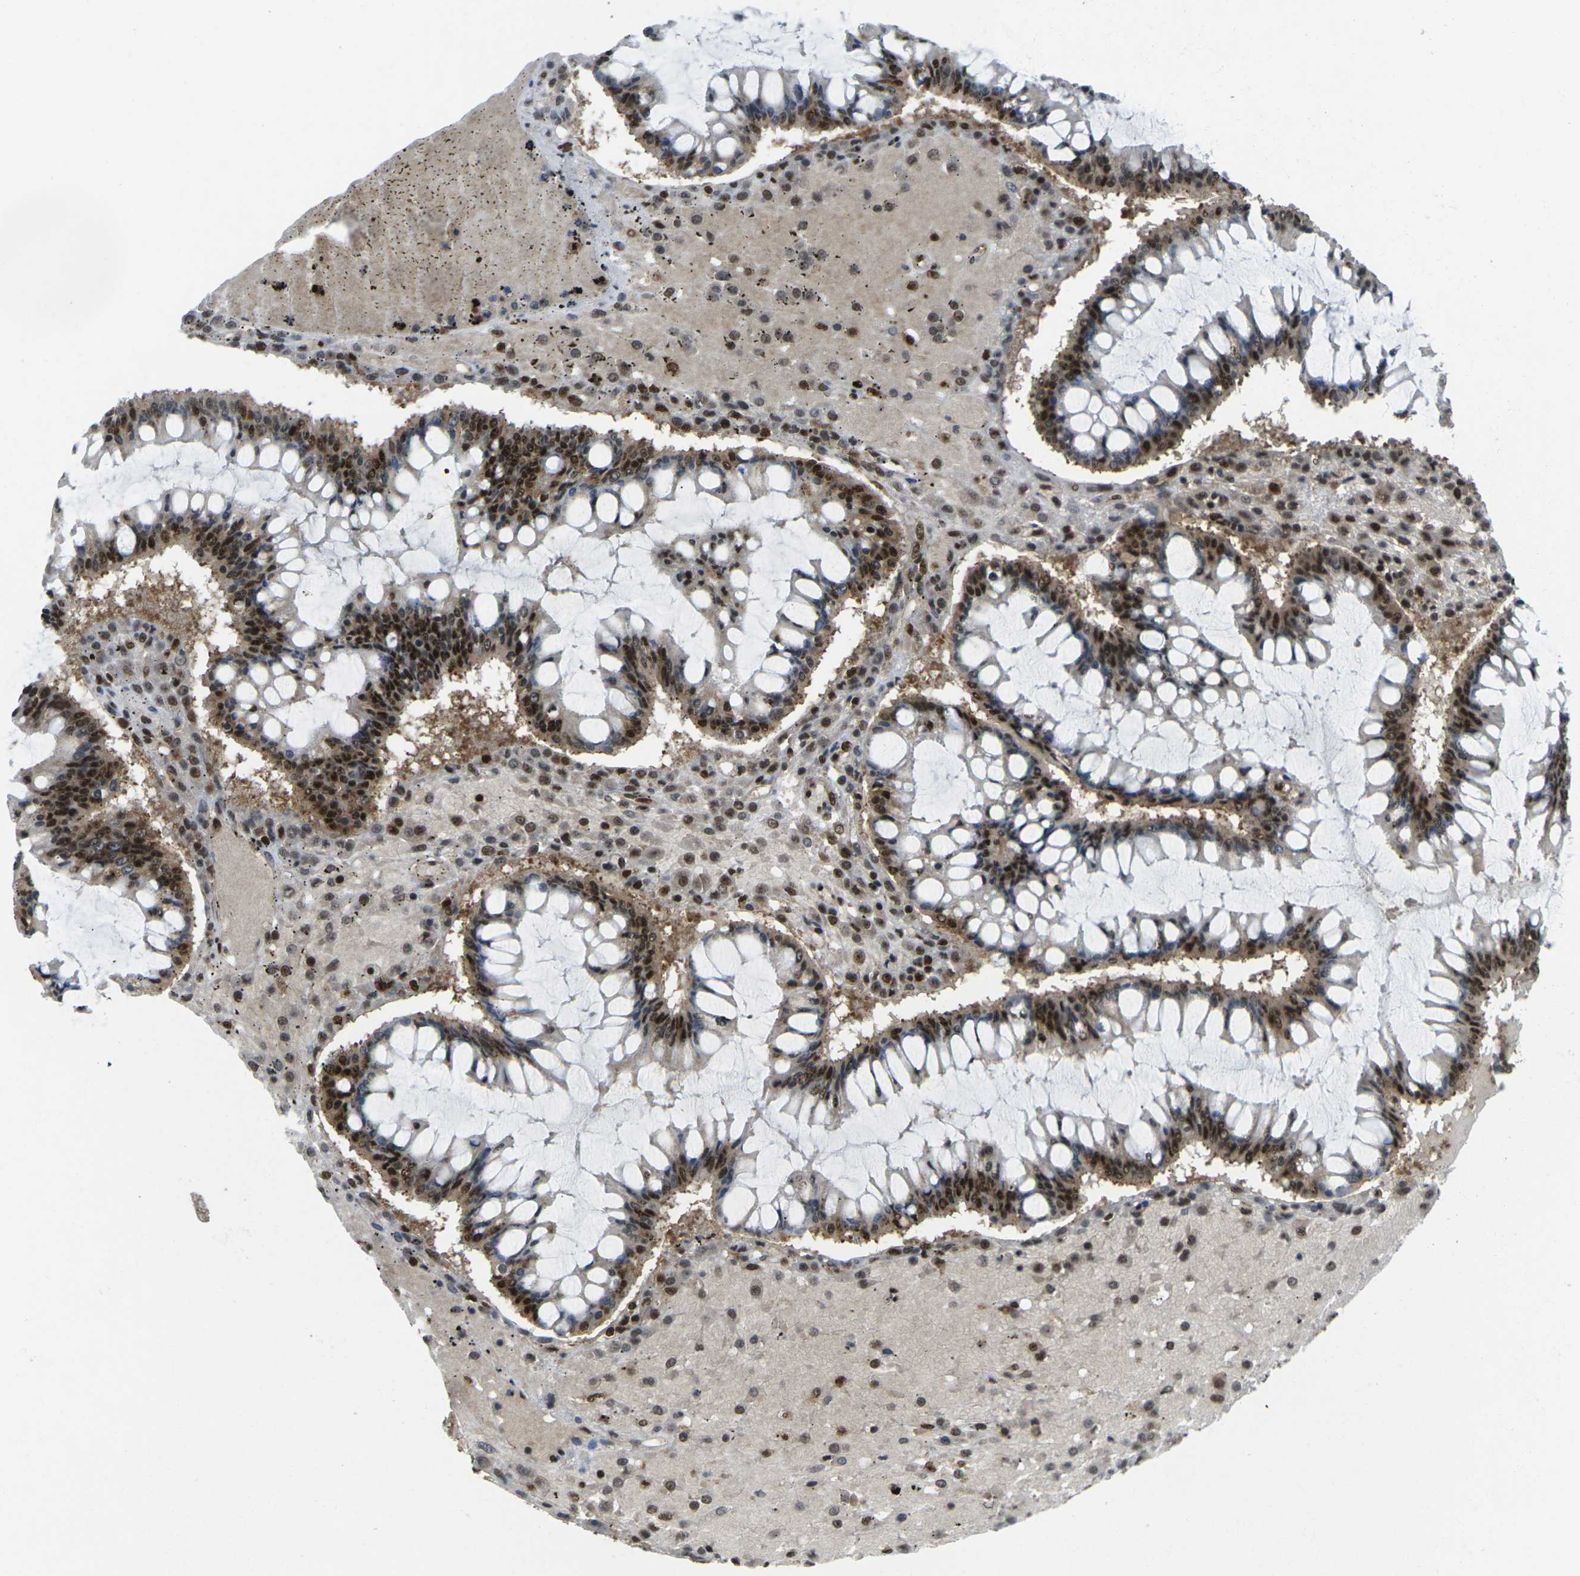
{"staining": {"intensity": "strong", "quantity": ">75%", "location": "cytoplasmic/membranous,nuclear"}, "tissue": "ovarian cancer", "cell_type": "Tumor cells", "image_type": "cancer", "snomed": [{"axis": "morphology", "description": "Cystadenocarcinoma, mucinous, NOS"}, {"axis": "topography", "description": "Ovary"}], "caption": "This histopathology image exhibits mucinous cystadenocarcinoma (ovarian) stained with IHC to label a protein in brown. The cytoplasmic/membranous and nuclear of tumor cells show strong positivity for the protein. Nuclei are counter-stained blue.", "gene": "MAGOH", "patient": {"sex": "female", "age": 73}}